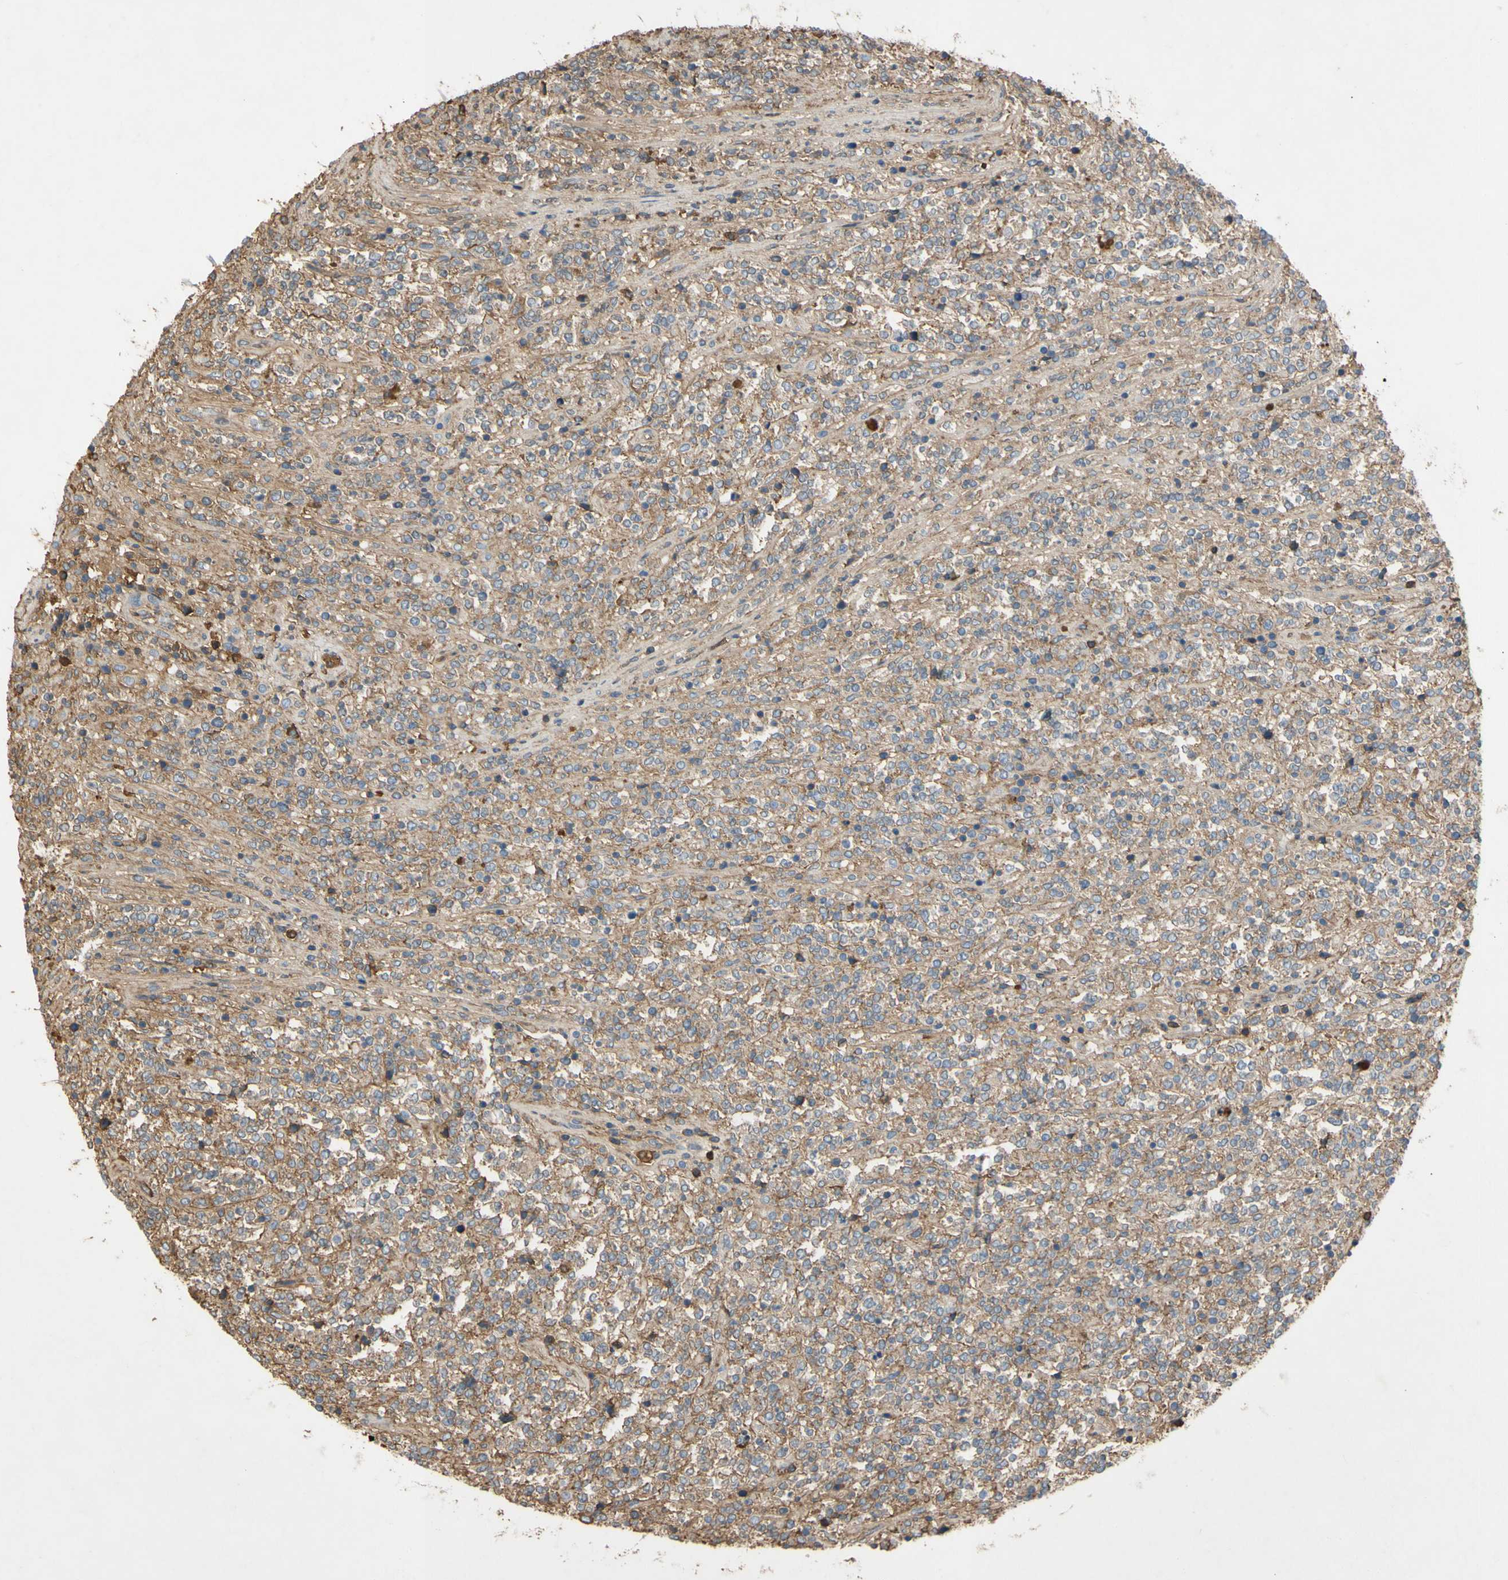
{"staining": {"intensity": "moderate", "quantity": "25%-75%", "location": "cytoplasmic/membranous"}, "tissue": "lymphoma", "cell_type": "Tumor cells", "image_type": "cancer", "snomed": [{"axis": "morphology", "description": "Malignant lymphoma, non-Hodgkin's type, High grade"}, {"axis": "topography", "description": "Soft tissue"}], "caption": "Approximately 25%-75% of tumor cells in high-grade malignant lymphoma, non-Hodgkin's type exhibit moderate cytoplasmic/membranous protein expression as visualized by brown immunohistochemical staining.", "gene": "TIMP2", "patient": {"sex": "male", "age": 18}}